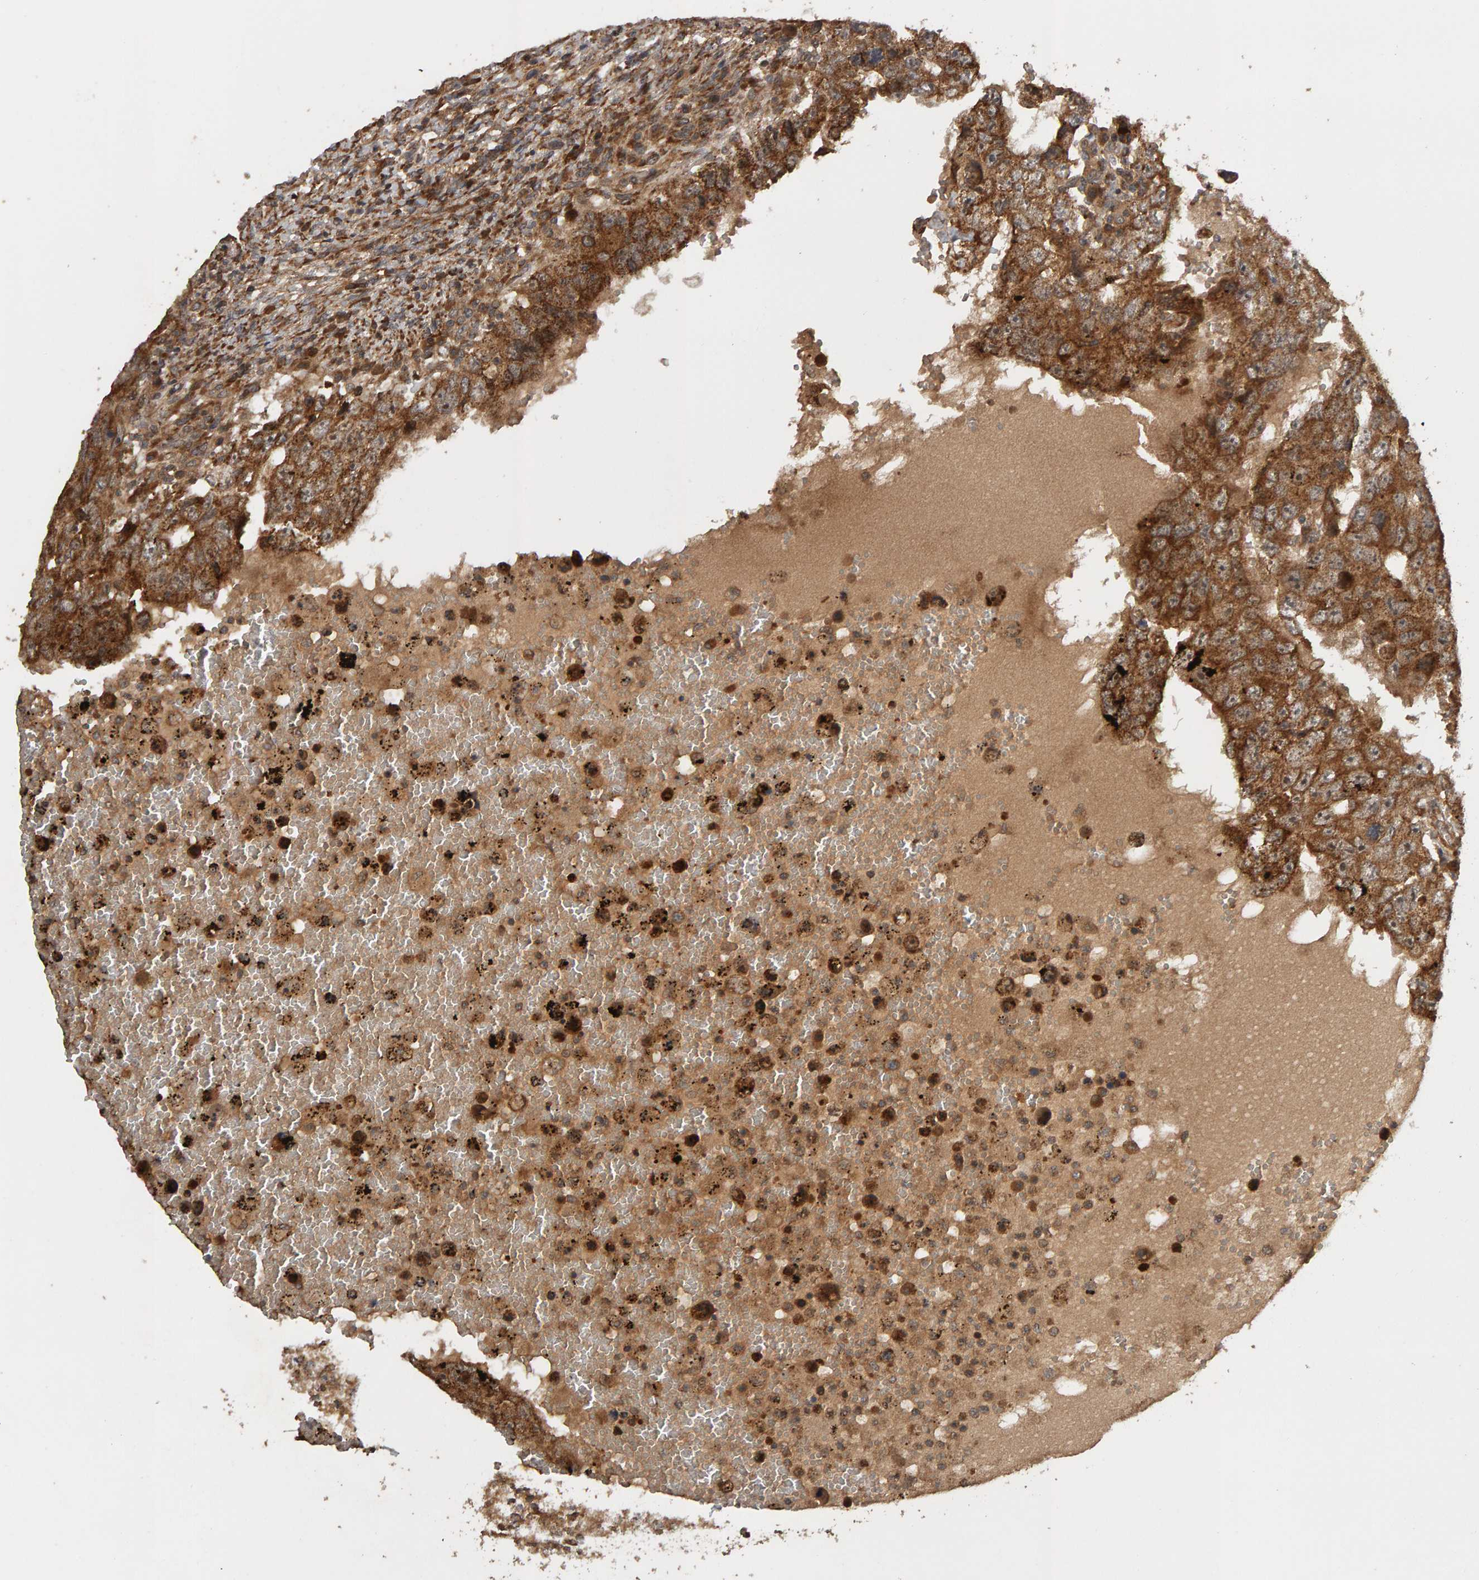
{"staining": {"intensity": "strong", "quantity": ">75%", "location": "cytoplasmic/membranous"}, "tissue": "testis cancer", "cell_type": "Tumor cells", "image_type": "cancer", "snomed": [{"axis": "morphology", "description": "Carcinoma, Embryonal, NOS"}, {"axis": "topography", "description": "Testis"}], "caption": "Protein expression analysis of human embryonal carcinoma (testis) reveals strong cytoplasmic/membranous expression in about >75% of tumor cells.", "gene": "ZFAND1", "patient": {"sex": "male", "age": 26}}